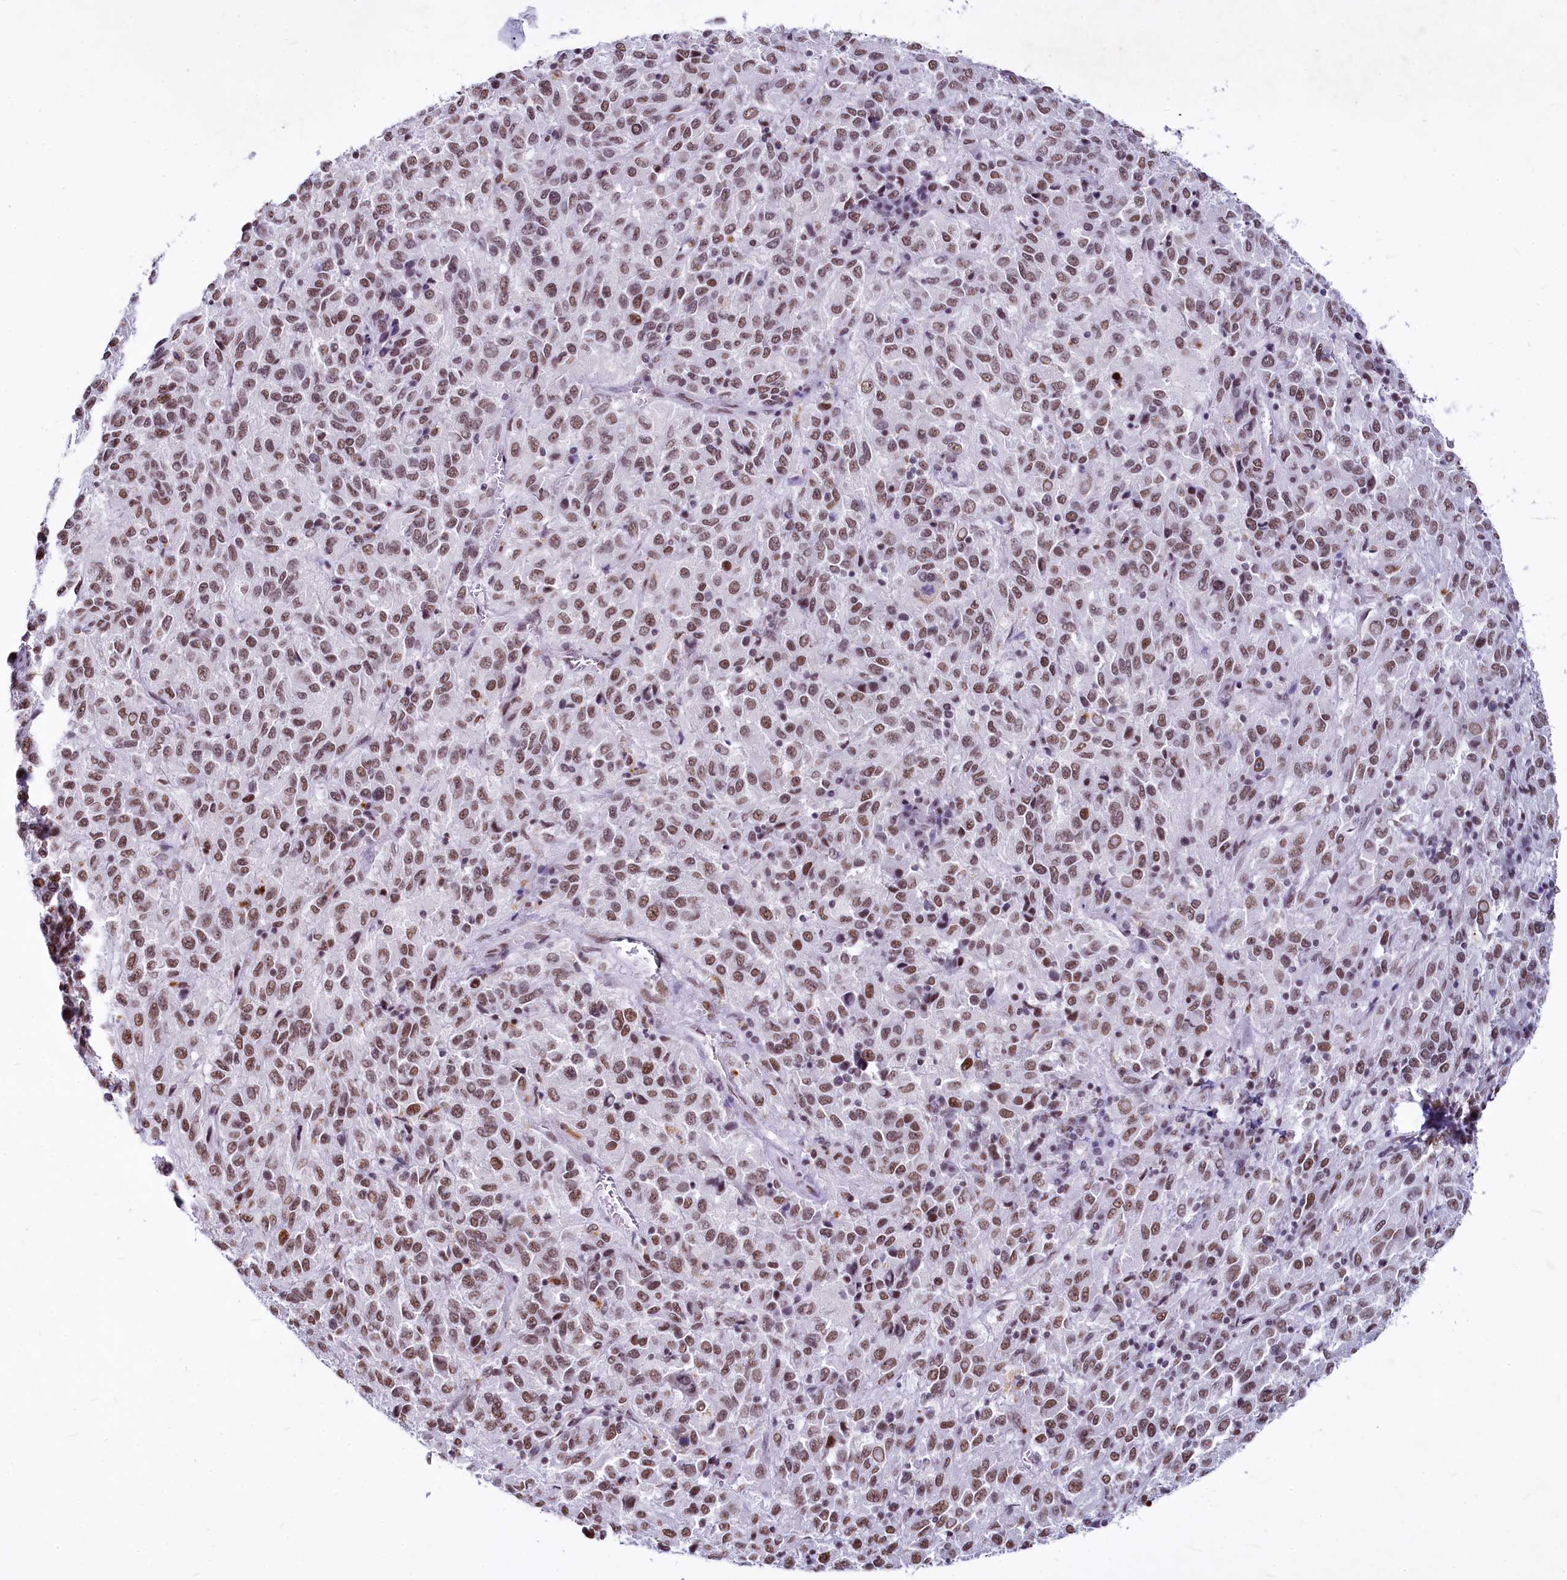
{"staining": {"intensity": "moderate", "quantity": ">75%", "location": "nuclear"}, "tissue": "melanoma", "cell_type": "Tumor cells", "image_type": "cancer", "snomed": [{"axis": "morphology", "description": "Malignant melanoma, Metastatic site"}, {"axis": "topography", "description": "Lung"}], "caption": "Malignant melanoma (metastatic site) stained with DAB immunohistochemistry displays medium levels of moderate nuclear staining in approximately >75% of tumor cells.", "gene": "PARPBP", "patient": {"sex": "male", "age": 64}}